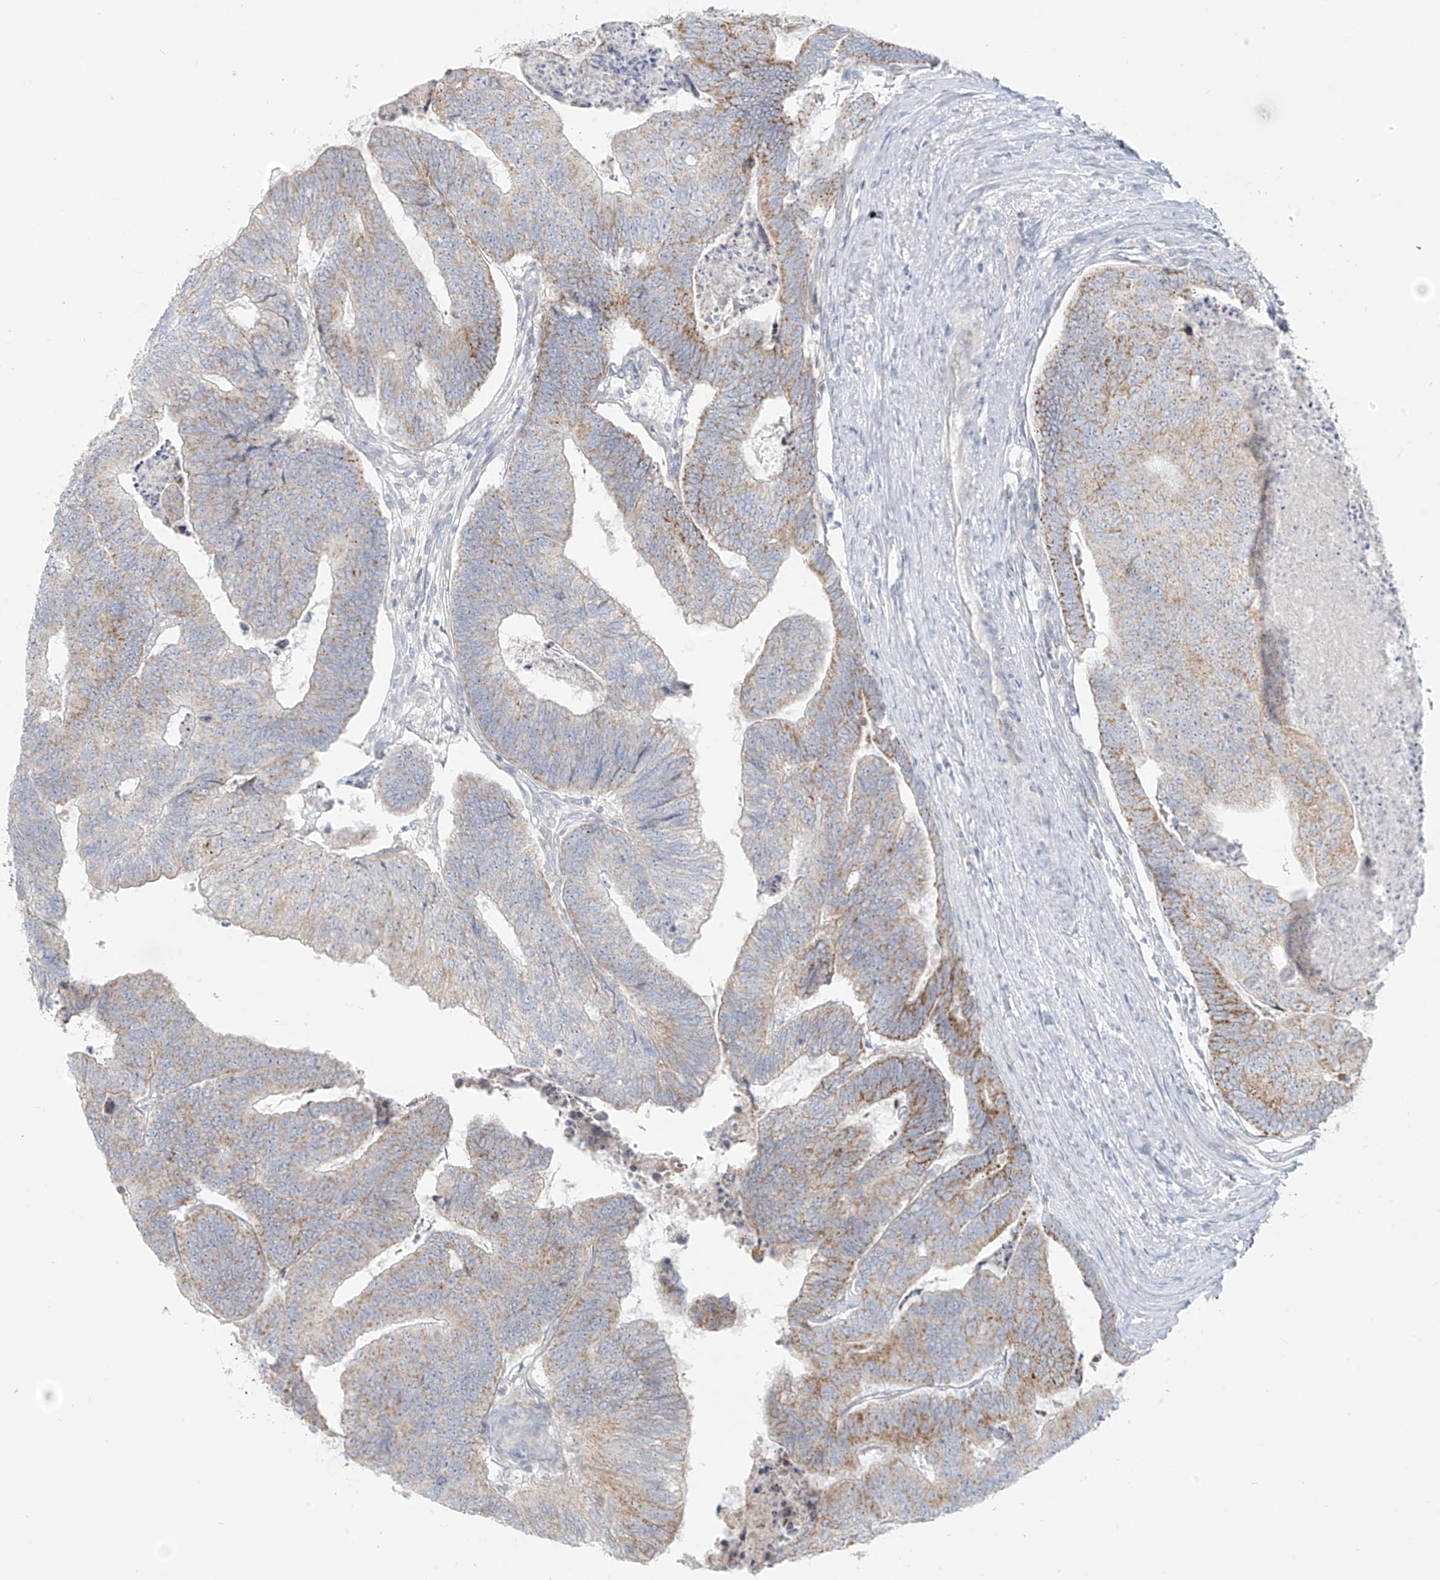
{"staining": {"intensity": "moderate", "quantity": "25%-75%", "location": "cytoplasmic/membranous"}, "tissue": "colorectal cancer", "cell_type": "Tumor cells", "image_type": "cancer", "snomed": [{"axis": "morphology", "description": "Adenocarcinoma, NOS"}, {"axis": "topography", "description": "Colon"}], "caption": "The photomicrograph displays staining of colorectal adenocarcinoma, revealing moderate cytoplasmic/membranous protein positivity (brown color) within tumor cells. The staining was performed using DAB, with brown indicating positive protein expression. Nuclei are stained blue with hematoxylin.", "gene": "UST", "patient": {"sex": "female", "age": 67}}